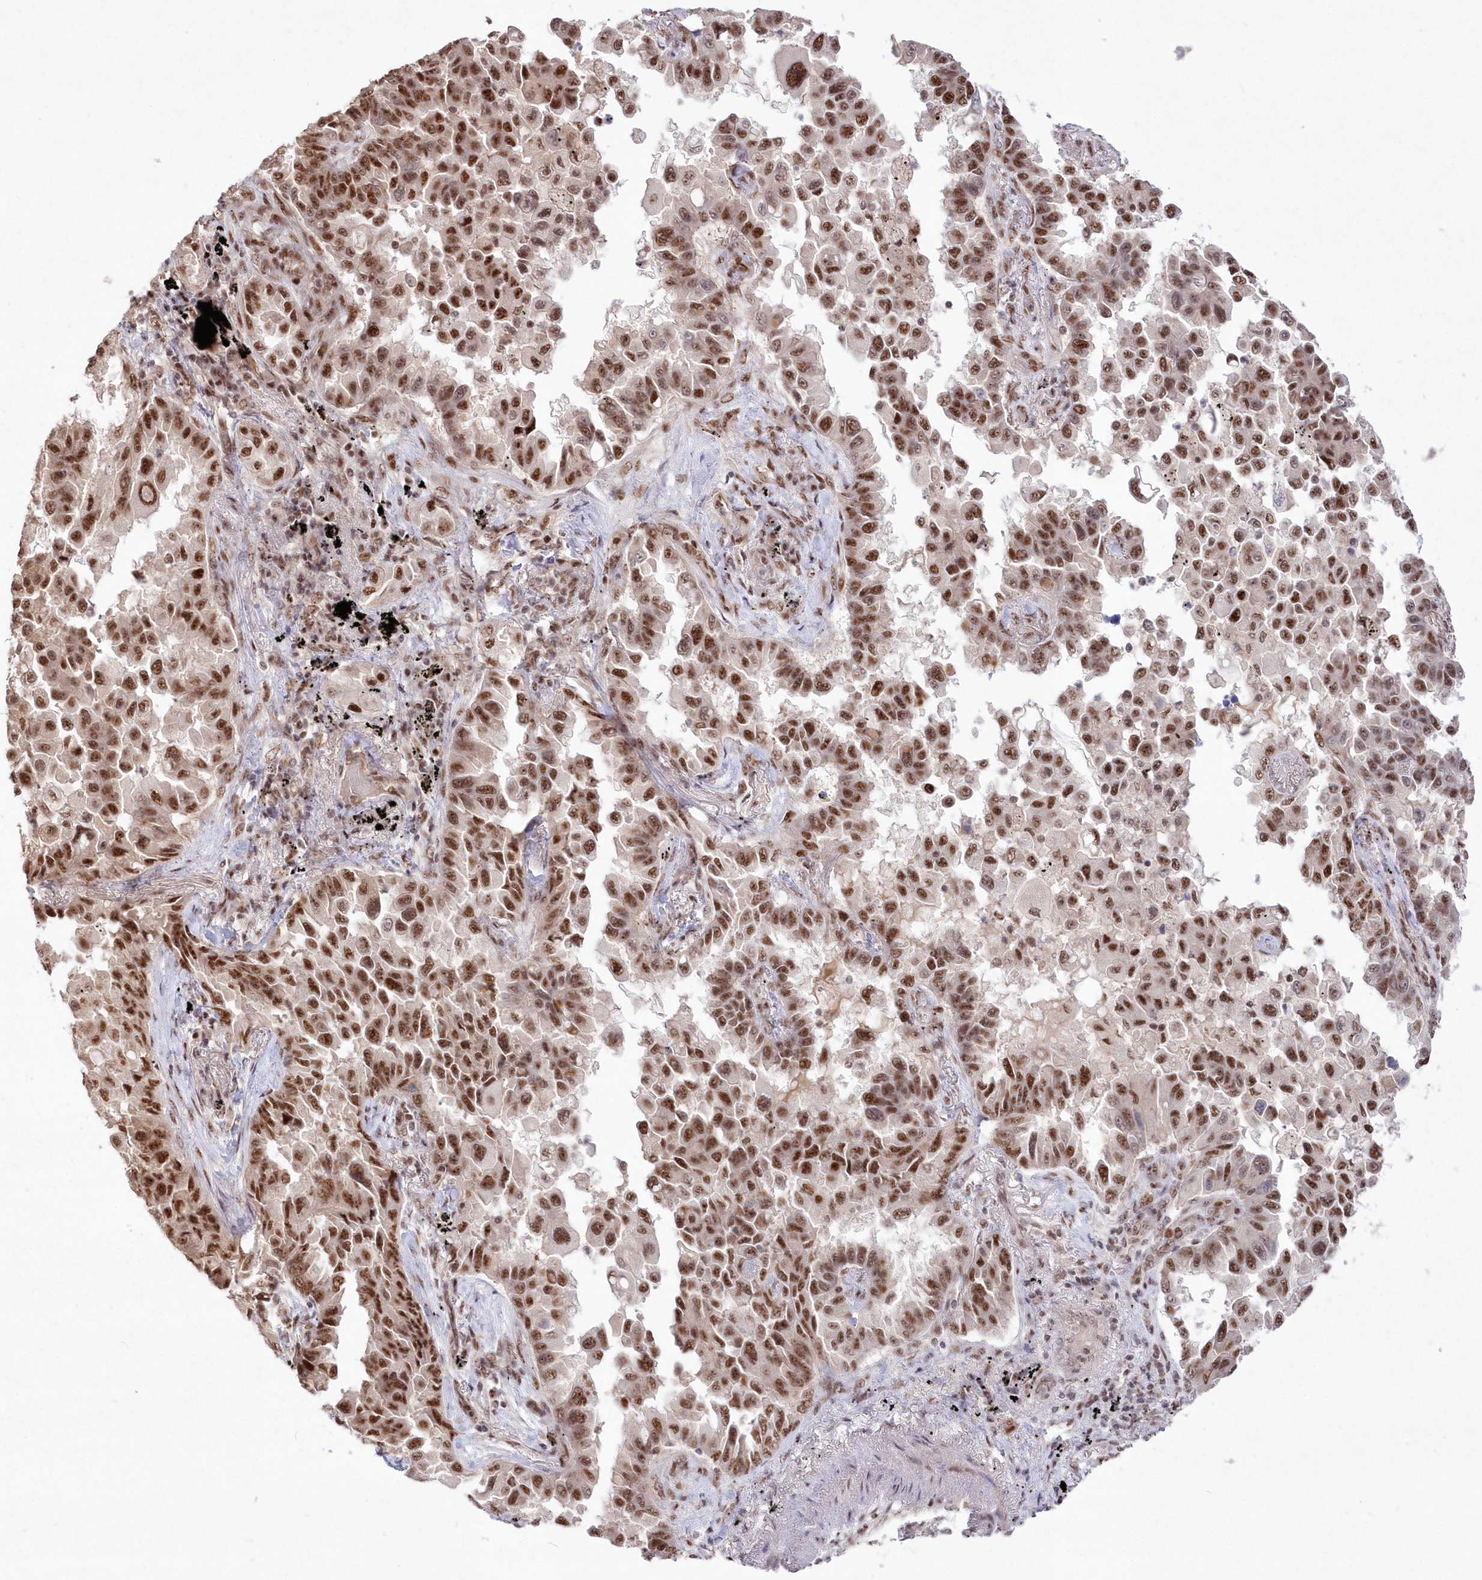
{"staining": {"intensity": "moderate", "quantity": ">75%", "location": "nuclear"}, "tissue": "lung cancer", "cell_type": "Tumor cells", "image_type": "cancer", "snomed": [{"axis": "morphology", "description": "Adenocarcinoma, NOS"}, {"axis": "topography", "description": "Lung"}], "caption": "Adenocarcinoma (lung) stained with DAB (3,3'-diaminobenzidine) IHC exhibits medium levels of moderate nuclear staining in about >75% of tumor cells.", "gene": "WBP1L", "patient": {"sex": "female", "age": 67}}